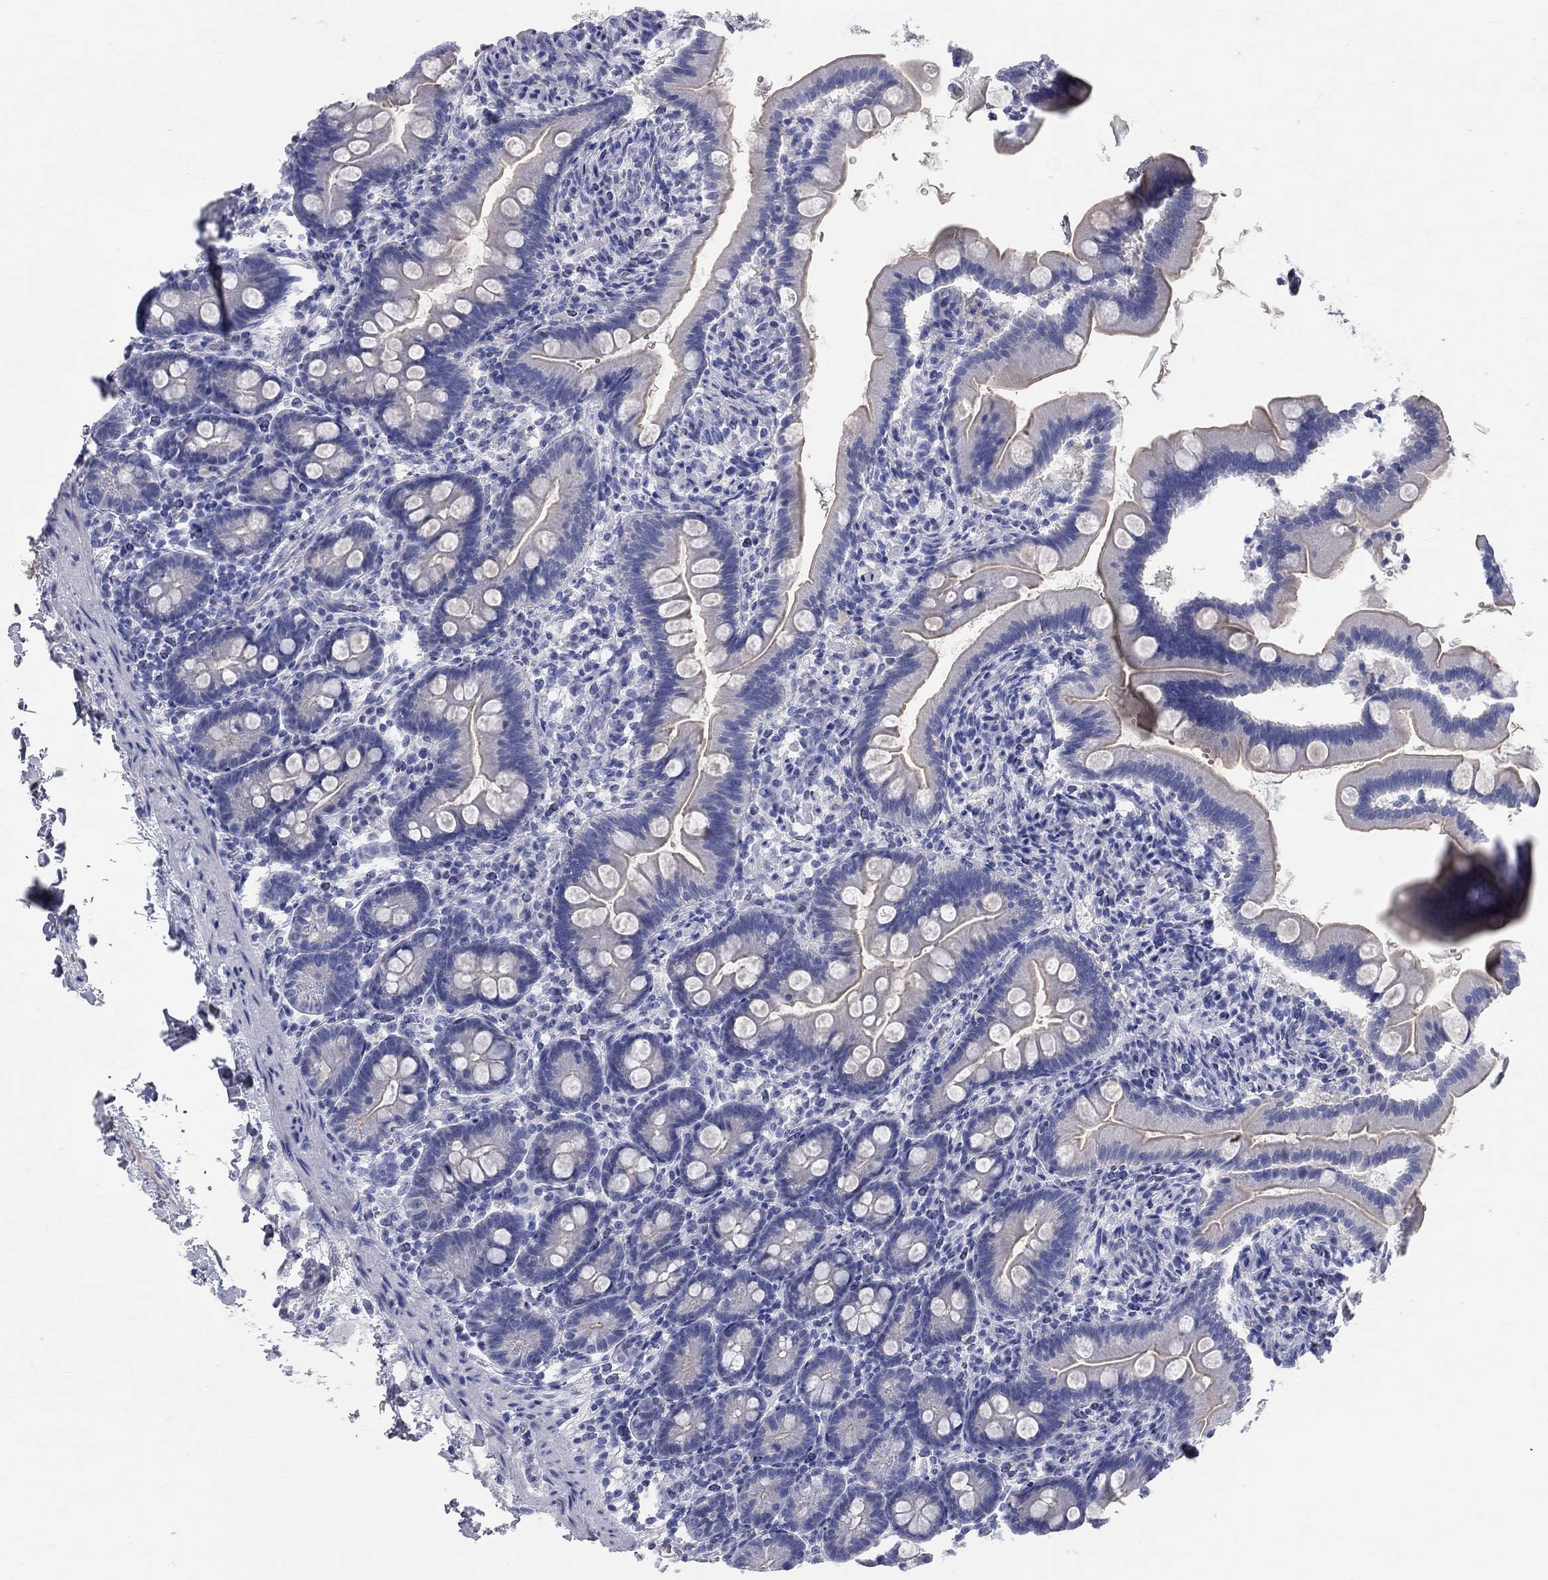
{"staining": {"intensity": "weak", "quantity": "<25%", "location": "cytoplasmic/membranous"}, "tissue": "small intestine", "cell_type": "Glandular cells", "image_type": "normal", "snomed": [{"axis": "morphology", "description": "Normal tissue, NOS"}, {"axis": "topography", "description": "Small intestine"}], "caption": "A high-resolution histopathology image shows IHC staining of normal small intestine, which exhibits no significant staining in glandular cells. (Stains: DAB immunohistochemistry (IHC) with hematoxylin counter stain, Microscopy: brightfield microscopy at high magnification).", "gene": "AOX1", "patient": {"sex": "female", "age": 44}}